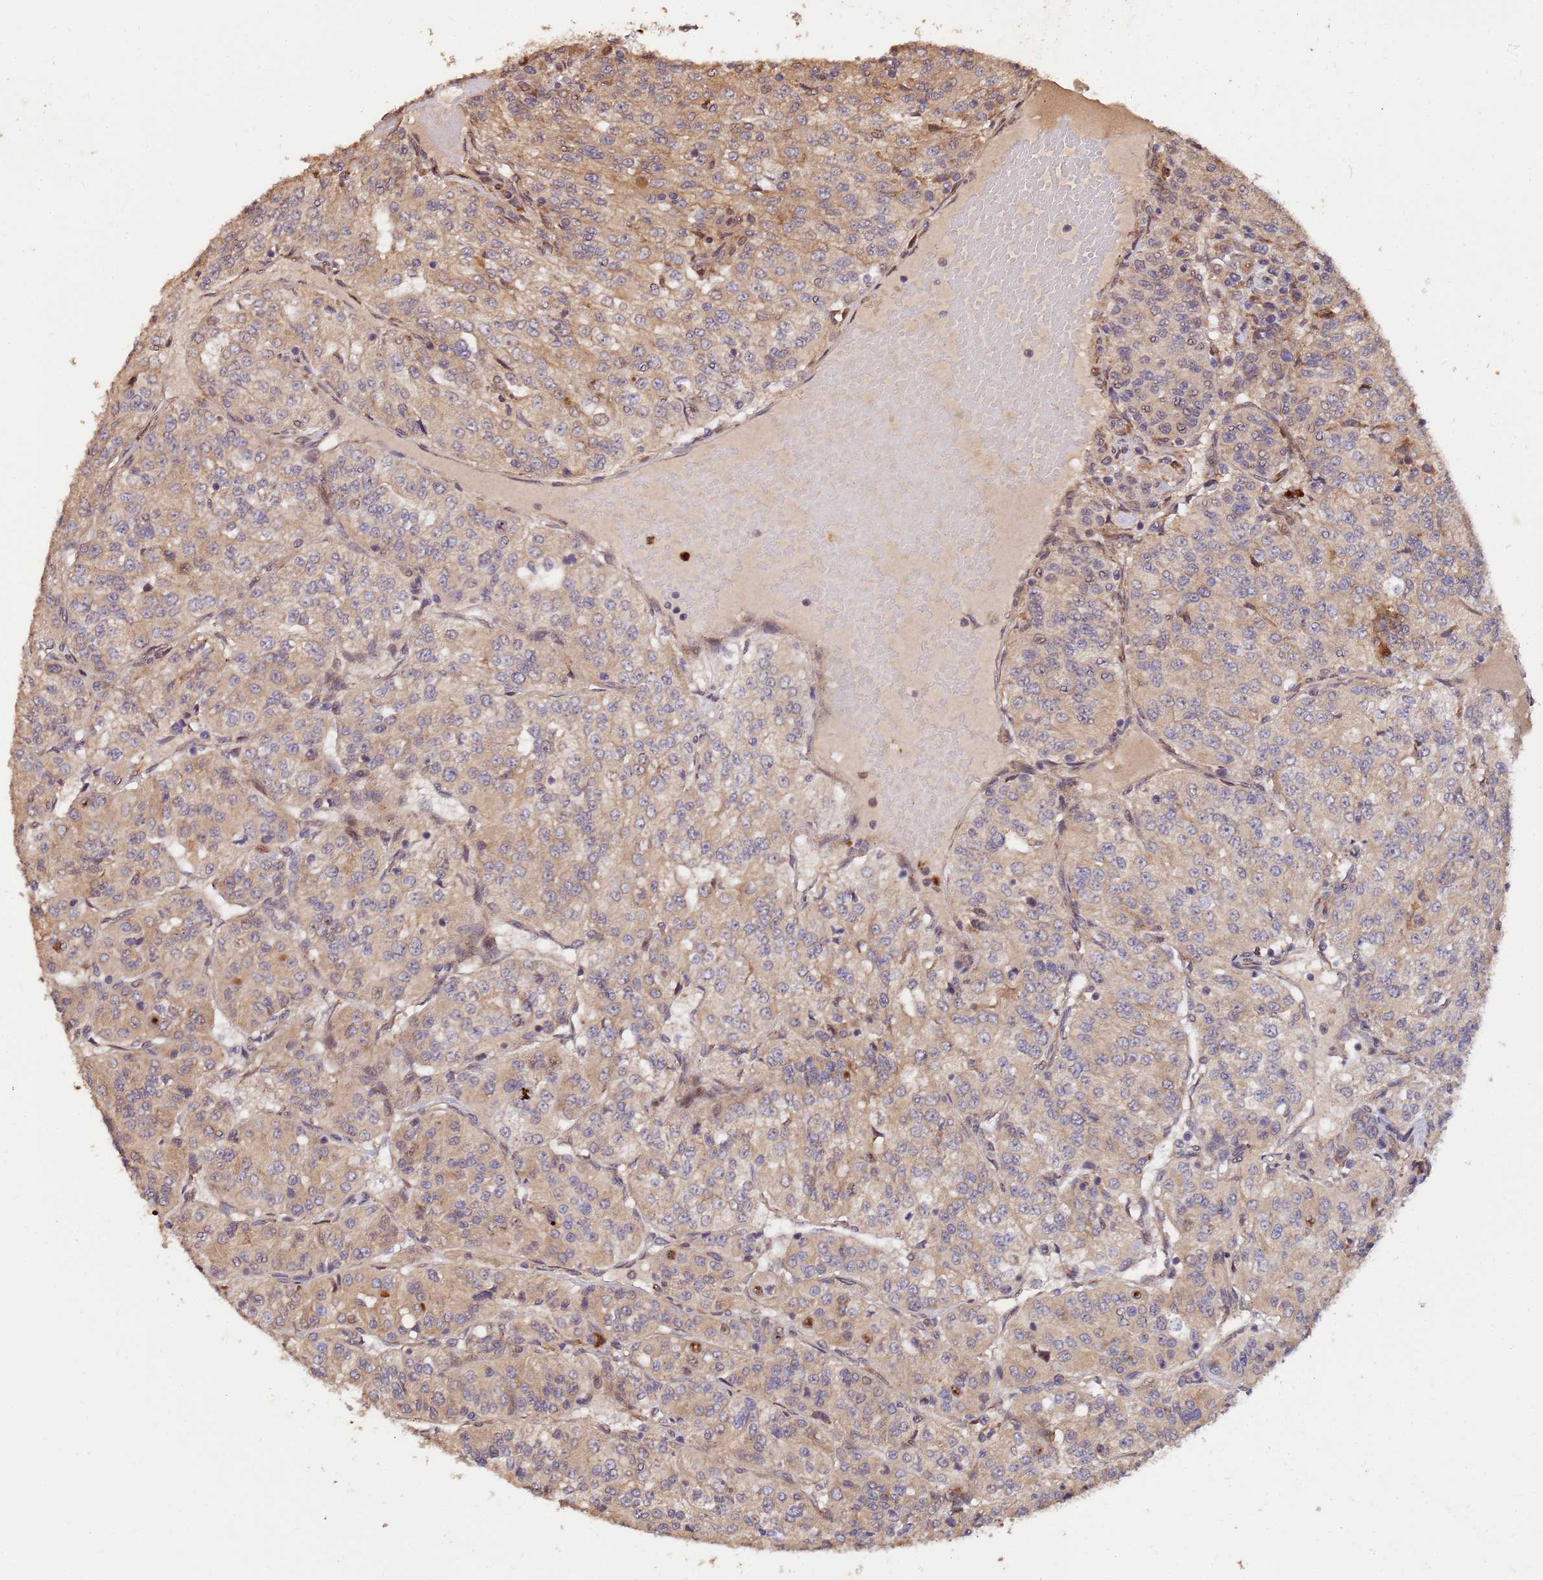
{"staining": {"intensity": "moderate", "quantity": ">75%", "location": "cytoplasmic/membranous,nuclear"}, "tissue": "renal cancer", "cell_type": "Tumor cells", "image_type": "cancer", "snomed": [{"axis": "morphology", "description": "Adenocarcinoma, NOS"}, {"axis": "topography", "description": "Kidney"}], "caption": "DAB immunohistochemical staining of human adenocarcinoma (renal) displays moderate cytoplasmic/membranous and nuclear protein staining in about >75% of tumor cells.", "gene": "ZNF619", "patient": {"sex": "female", "age": 63}}